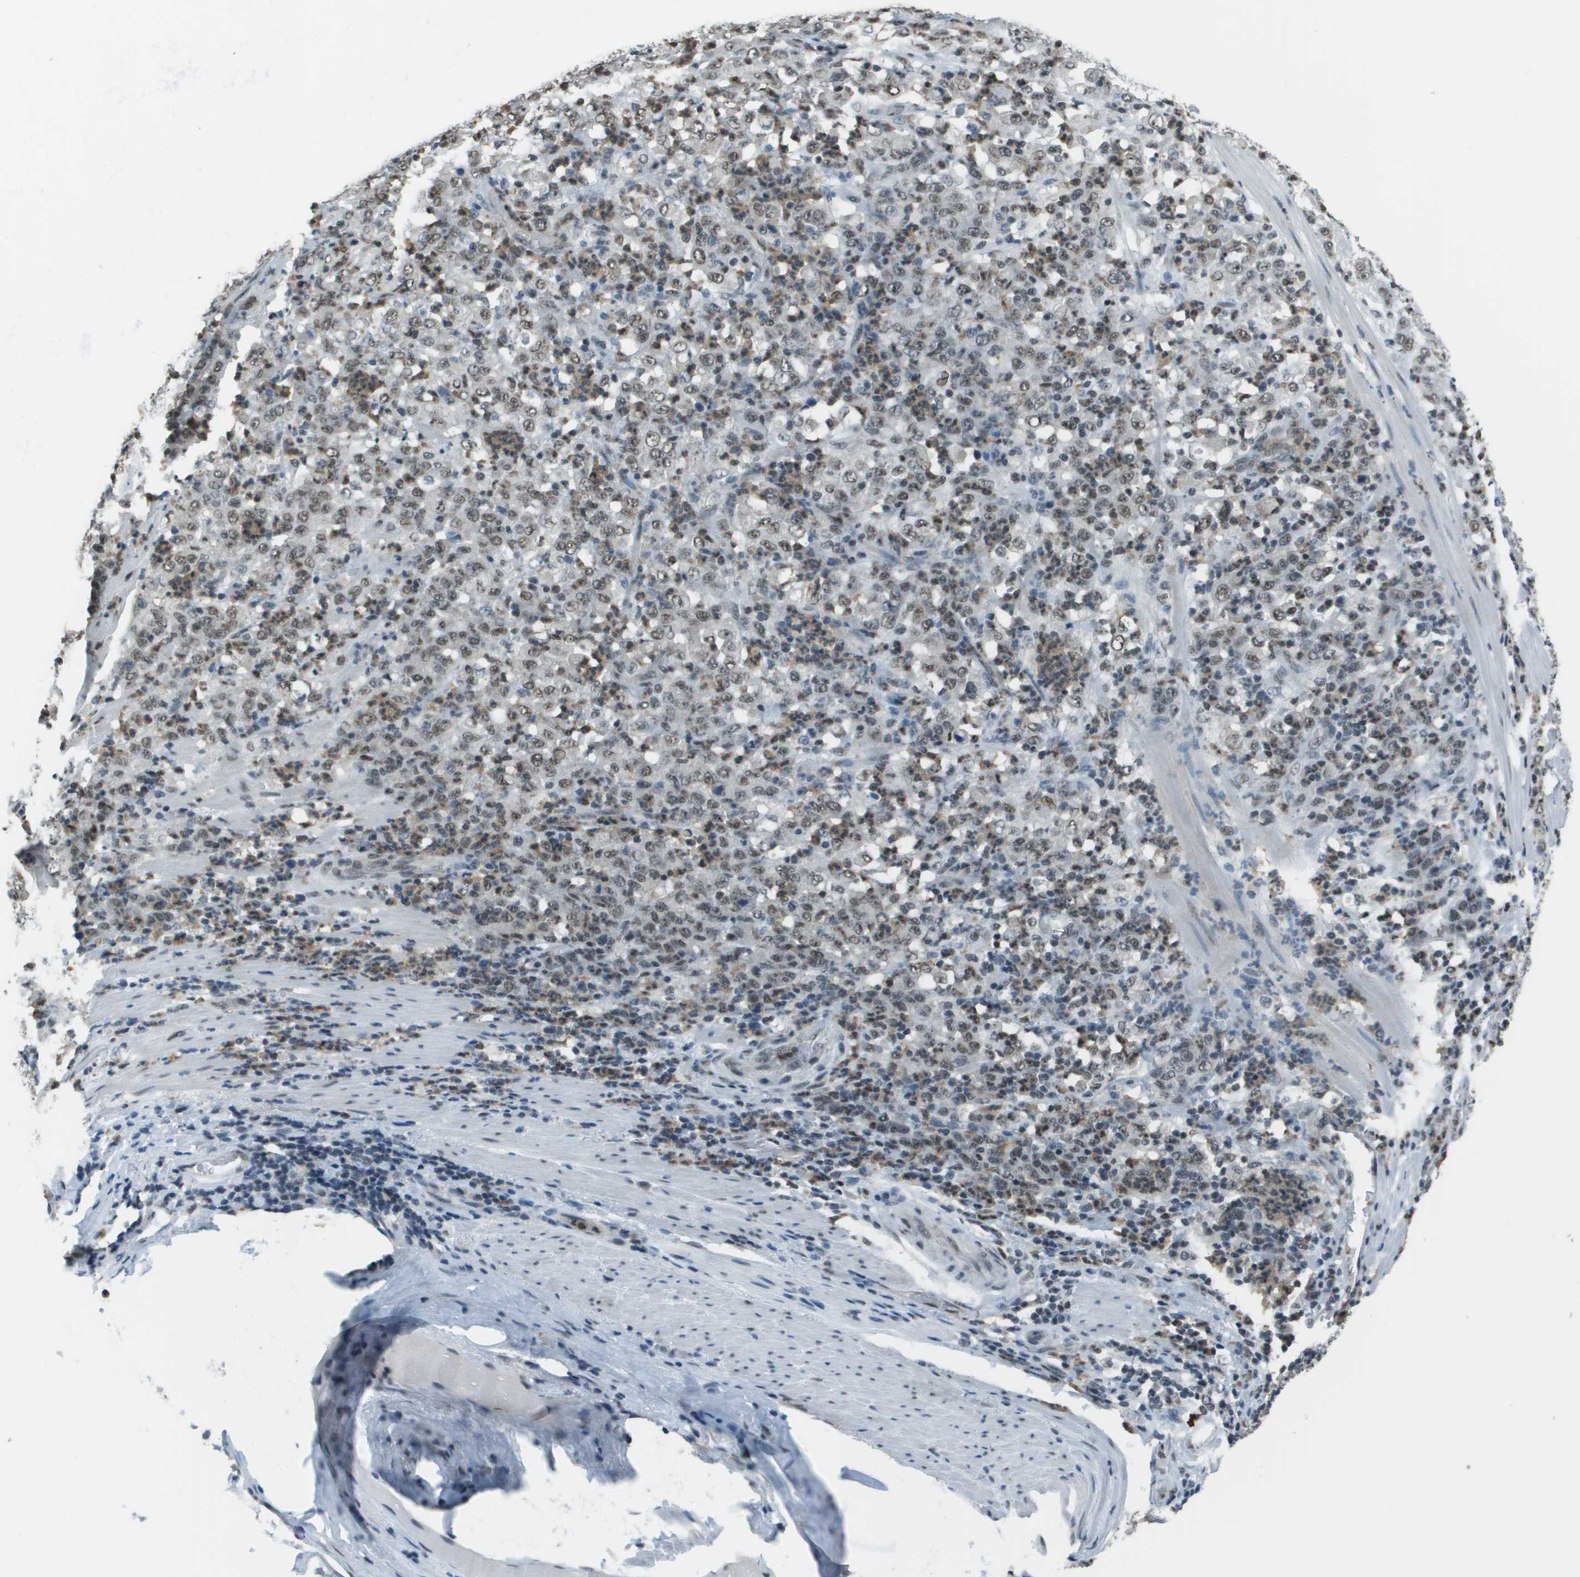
{"staining": {"intensity": "weak", "quantity": ">75%", "location": "nuclear"}, "tissue": "stomach cancer", "cell_type": "Tumor cells", "image_type": "cancer", "snomed": [{"axis": "morphology", "description": "Adenocarcinoma, NOS"}, {"axis": "topography", "description": "Stomach, lower"}], "caption": "Immunohistochemistry (IHC) histopathology image of neoplastic tissue: stomach adenocarcinoma stained using immunohistochemistry (IHC) reveals low levels of weak protein expression localized specifically in the nuclear of tumor cells, appearing as a nuclear brown color.", "gene": "DEPDC1", "patient": {"sex": "female", "age": 71}}